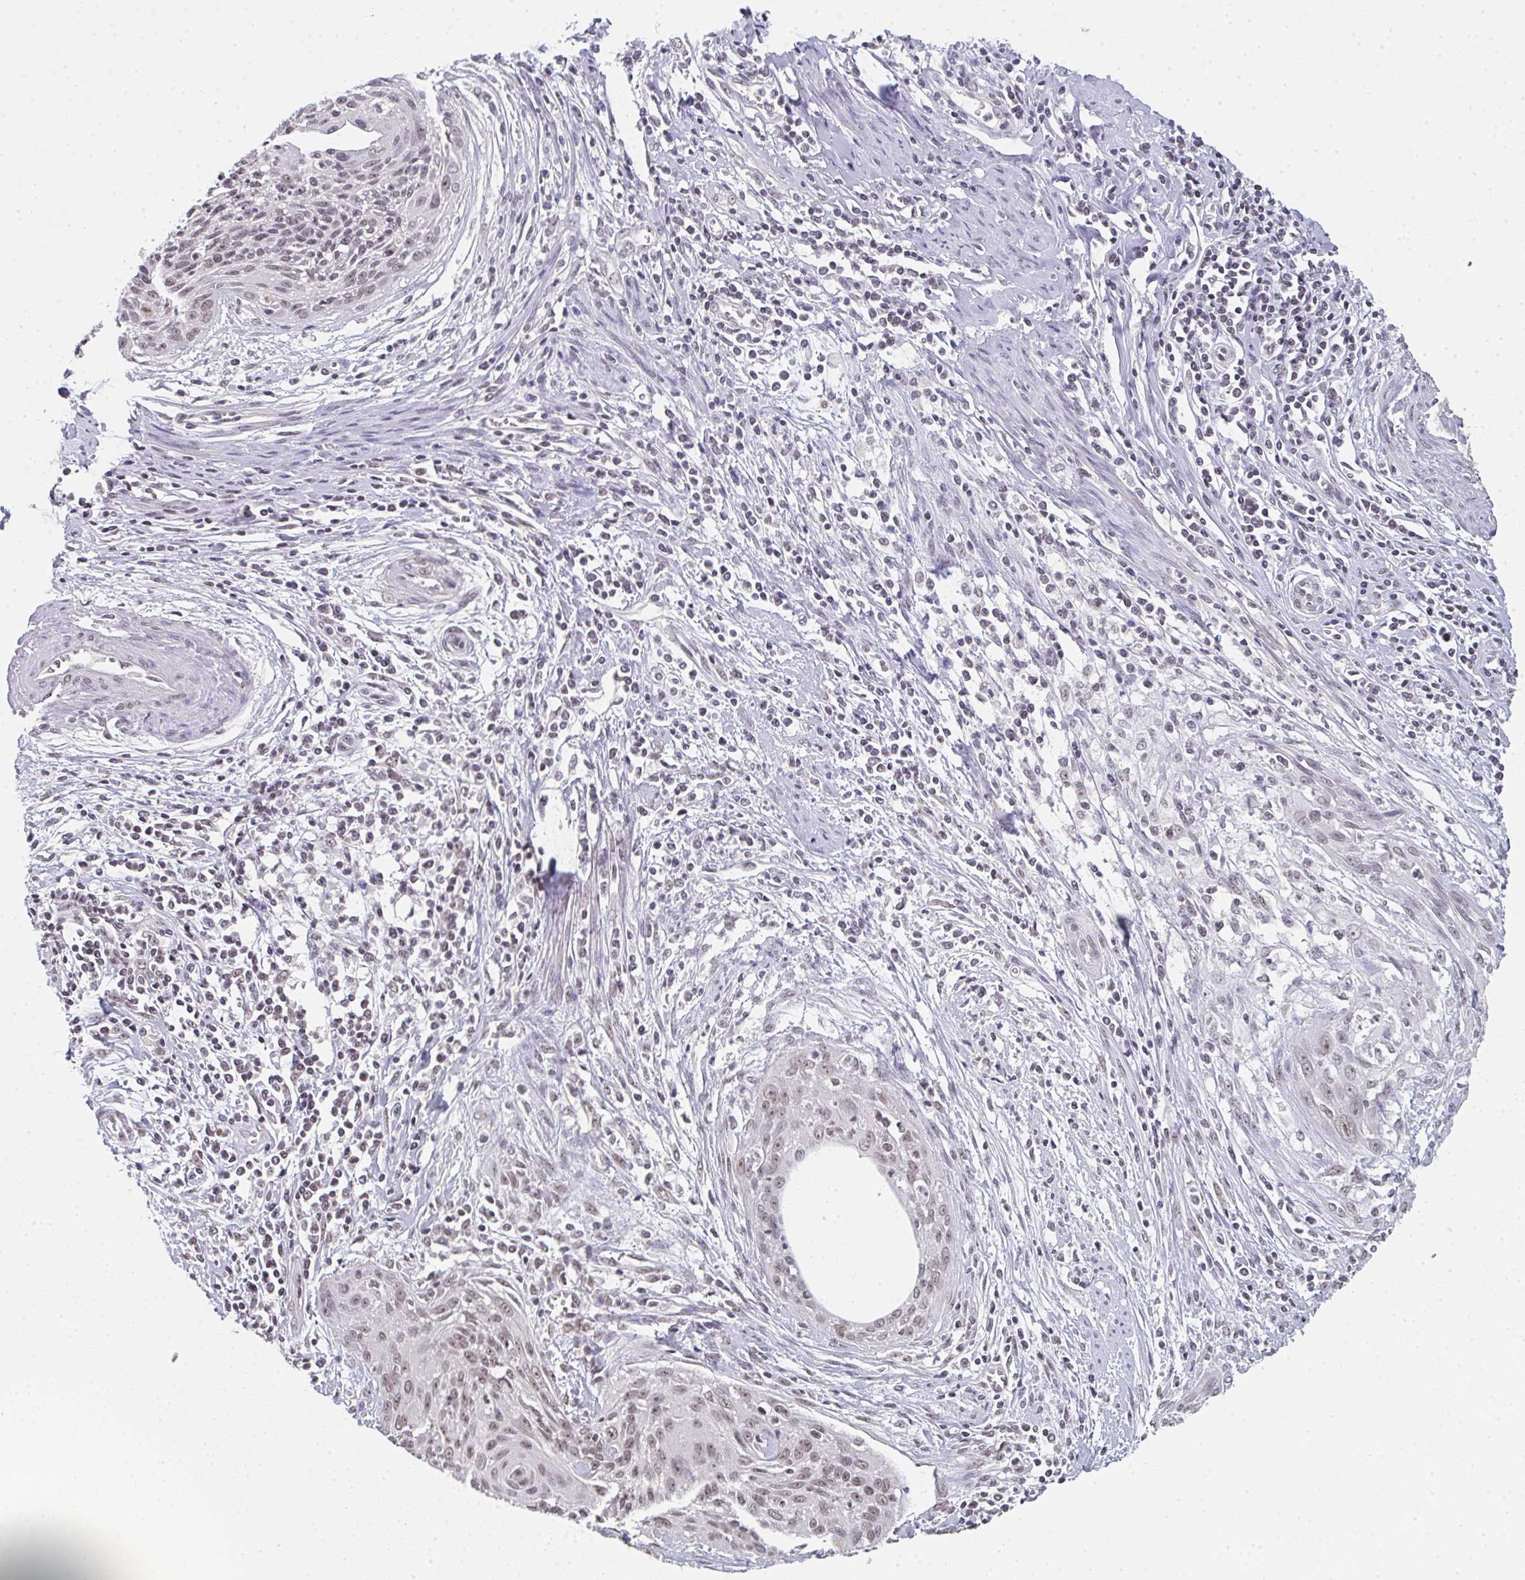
{"staining": {"intensity": "weak", "quantity": ">75%", "location": "nuclear"}, "tissue": "cervical cancer", "cell_type": "Tumor cells", "image_type": "cancer", "snomed": [{"axis": "morphology", "description": "Squamous cell carcinoma, NOS"}, {"axis": "topography", "description": "Cervix"}], "caption": "IHC of squamous cell carcinoma (cervical) reveals low levels of weak nuclear staining in approximately >75% of tumor cells.", "gene": "DKC1", "patient": {"sex": "female", "age": 55}}